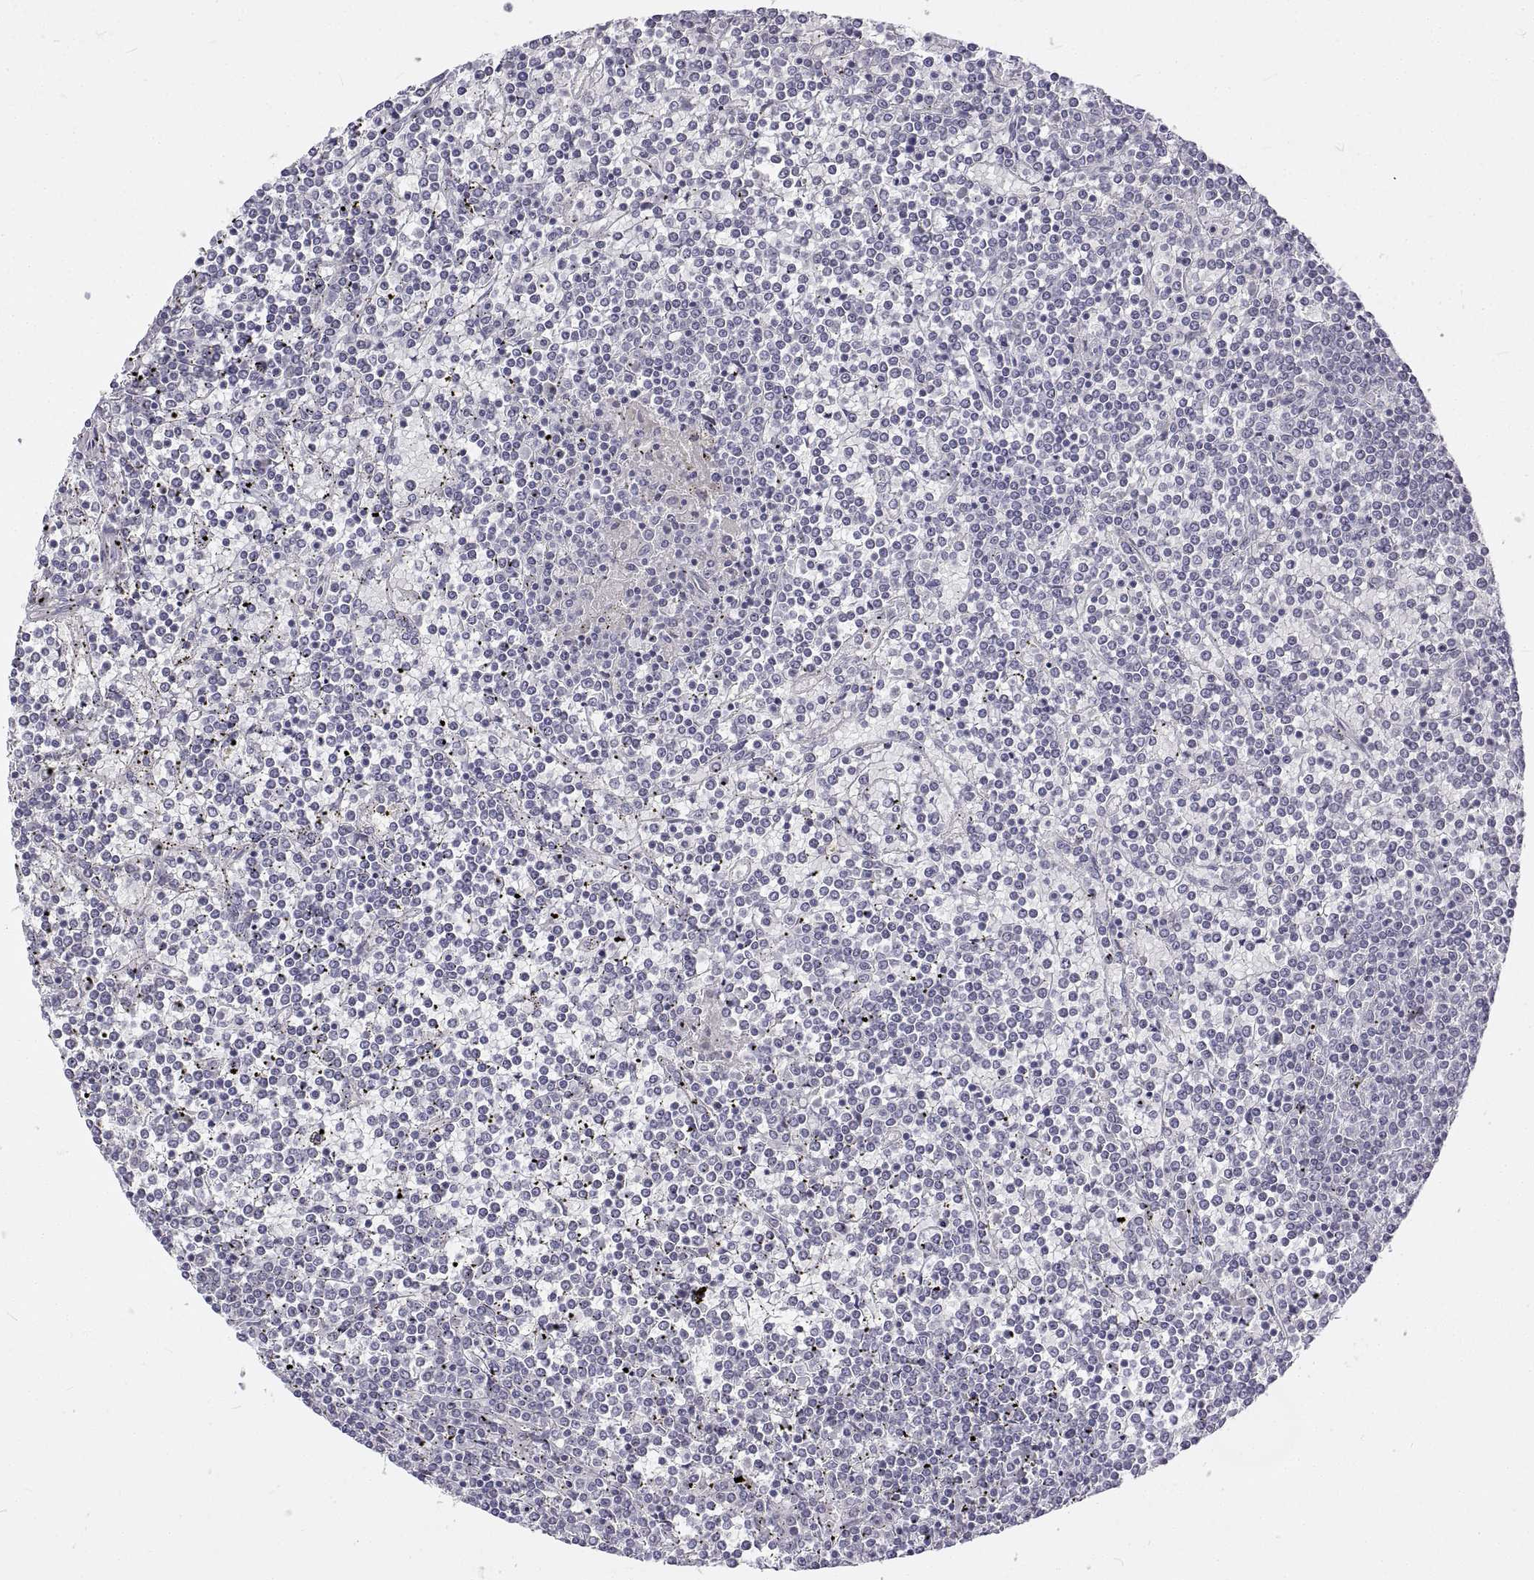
{"staining": {"intensity": "negative", "quantity": "none", "location": "none"}, "tissue": "lymphoma", "cell_type": "Tumor cells", "image_type": "cancer", "snomed": [{"axis": "morphology", "description": "Malignant lymphoma, non-Hodgkin's type, Low grade"}, {"axis": "topography", "description": "Spleen"}], "caption": "Immunohistochemical staining of lymphoma reveals no significant staining in tumor cells.", "gene": "ANO2", "patient": {"sex": "female", "age": 19}}